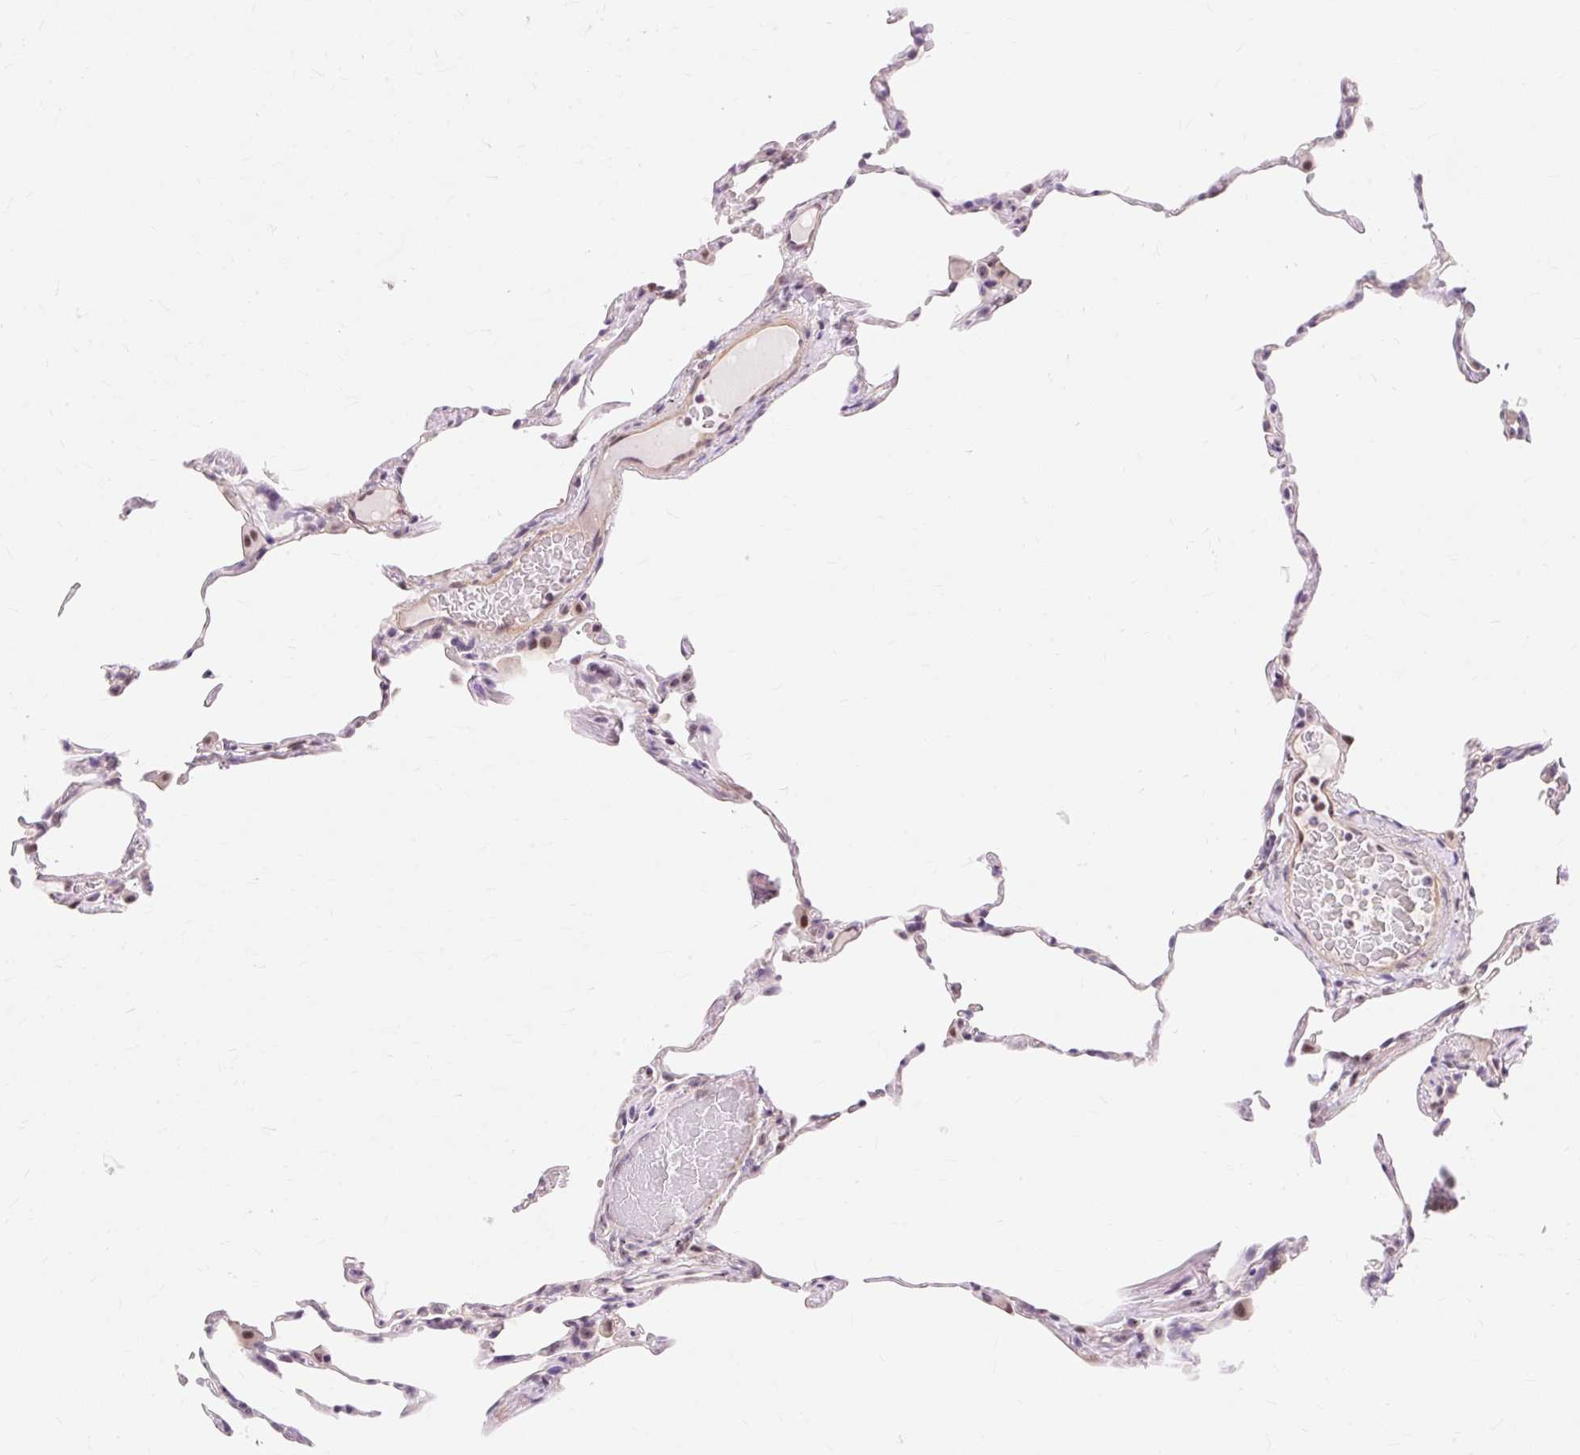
{"staining": {"intensity": "negative", "quantity": "none", "location": "none"}, "tissue": "lung", "cell_type": "Alveolar cells", "image_type": "normal", "snomed": [{"axis": "morphology", "description": "Normal tissue, NOS"}, {"axis": "topography", "description": "Lung"}], "caption": "Protein analysis of unremarkable lung displays no significant staining in alveolar cells. (Brightfield microscopy of DAB immunohistochemistry (IHC) at high magnification).", "gene": "OBP2A", "patient": {"sex": "female", "age": 57}}